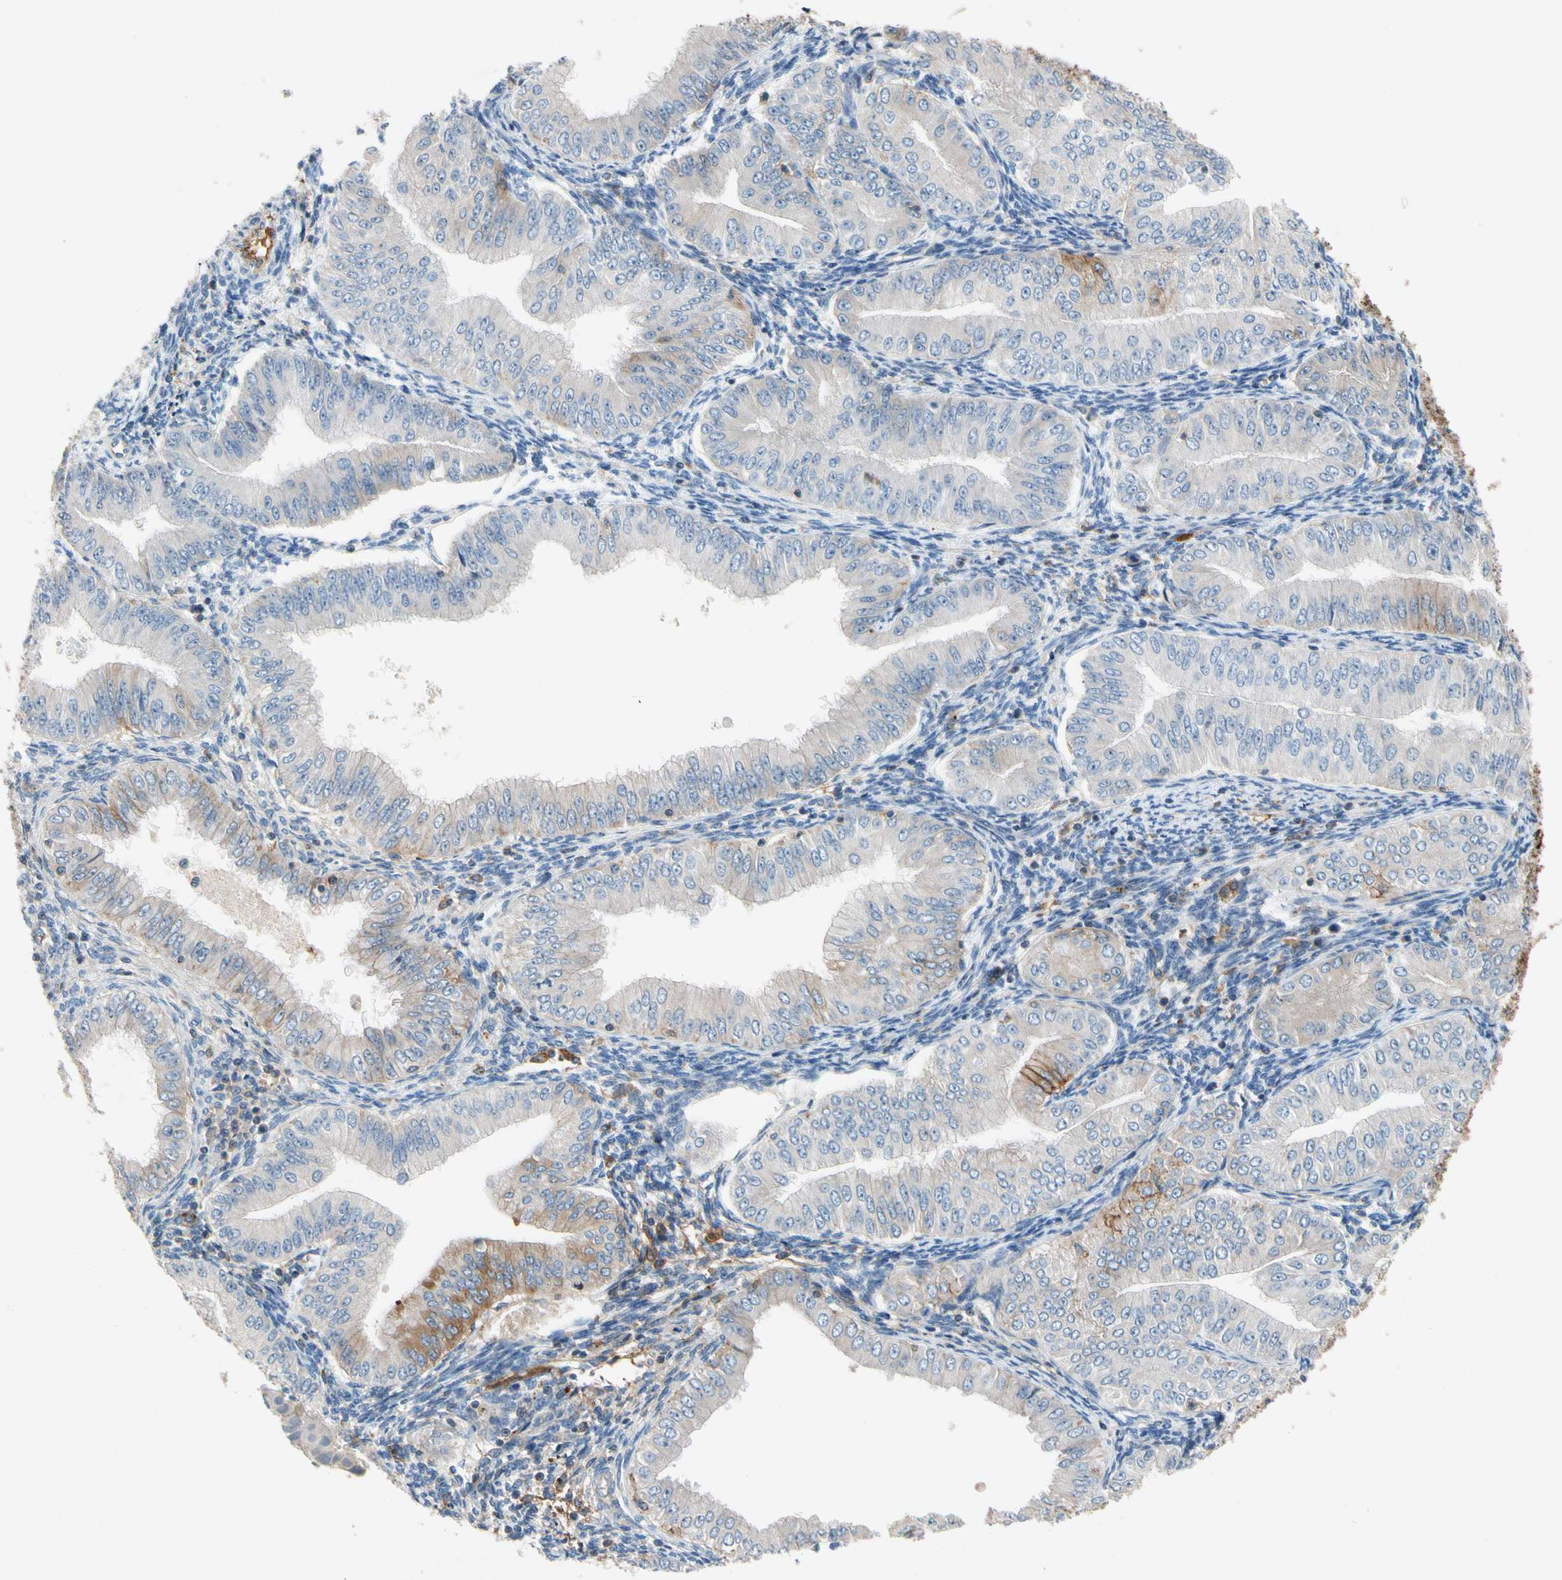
{"staining": {"intensity": "moderate", "quantity": "<25%", "location": "cytoplasmic/membranous"}, "tissue": "endometrial cancer", "cell_type": "Tumor cells", "image_type": "cancer", "snomed": [{"axis": "morphology", "description": "Normal tissue, NOS"}, {"axis": "morphology", "description": "Adenocarcinoma, NOS"}, {"axis": "topography", "description": "Endometrium"}], "caption": "IHC of endometrial cancer exhibits low levels of moderate cytoplasmic/membranous positivity in approximately <25% of tumor cells.", "gene": "NDFIP2", "patient": {"sex": "female", "age": 53}}